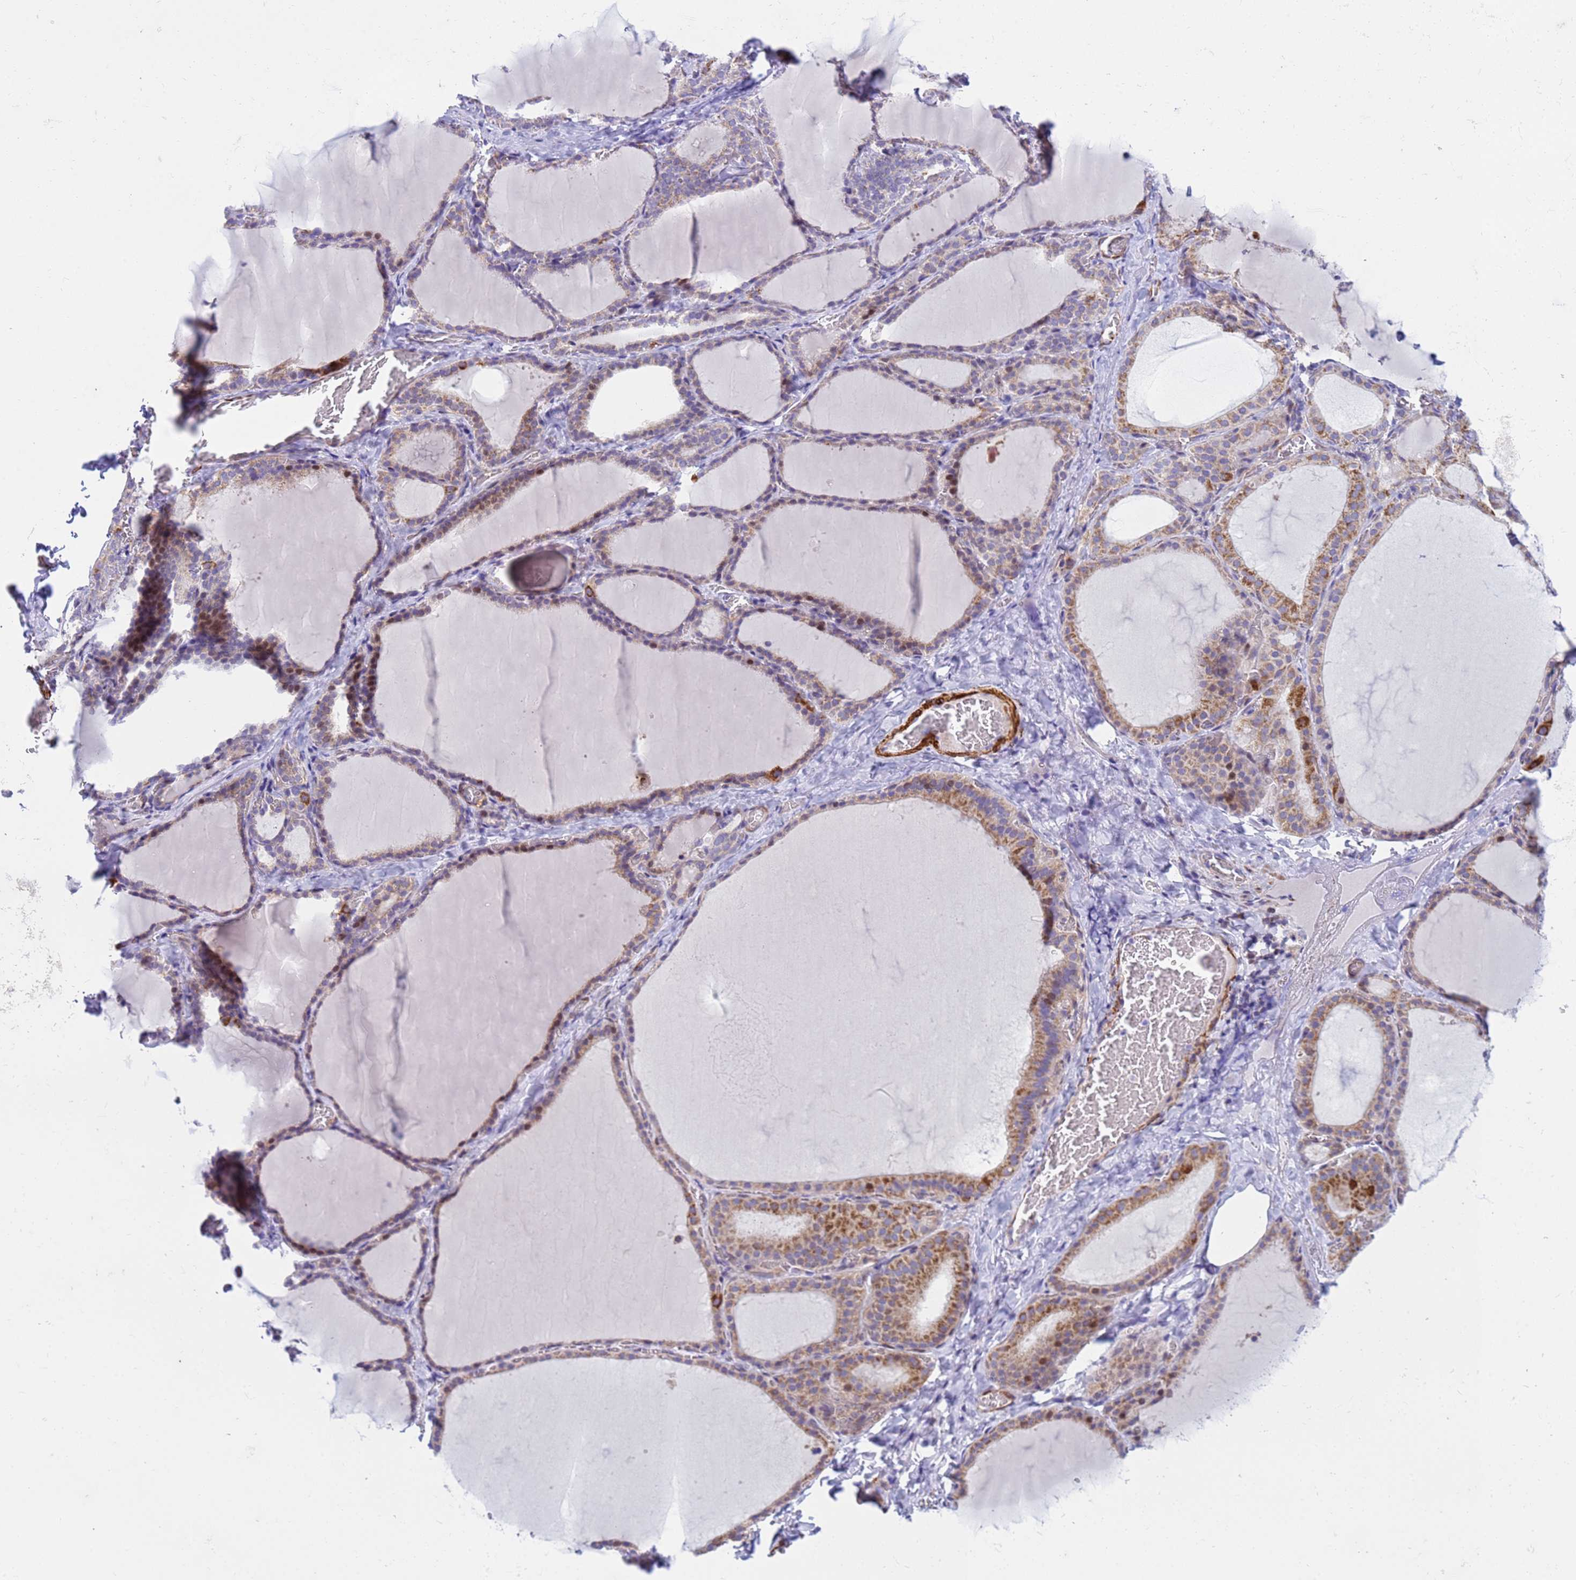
{"staining": {"intensity": "moderate", "quantity": "25%-75%", "location": "cytoplasmic/membranous"}, "tissue": "thyroid gland", "cell_type": "Glandular cells", "image_type": "normal", "snomed": [{"axis": "morphology", "description": "Normal tissue, NOS"}, {"axis": "topography", "description": "Thyroid gland"}], "caption": "Thyroid gland stained with a brown dye displays moderate cytoplasmic/membranous positive expression in about 25%-75% of glandular cells.", "gene": "P2RX7", "patient": {"sex": "female", "age": 39}}